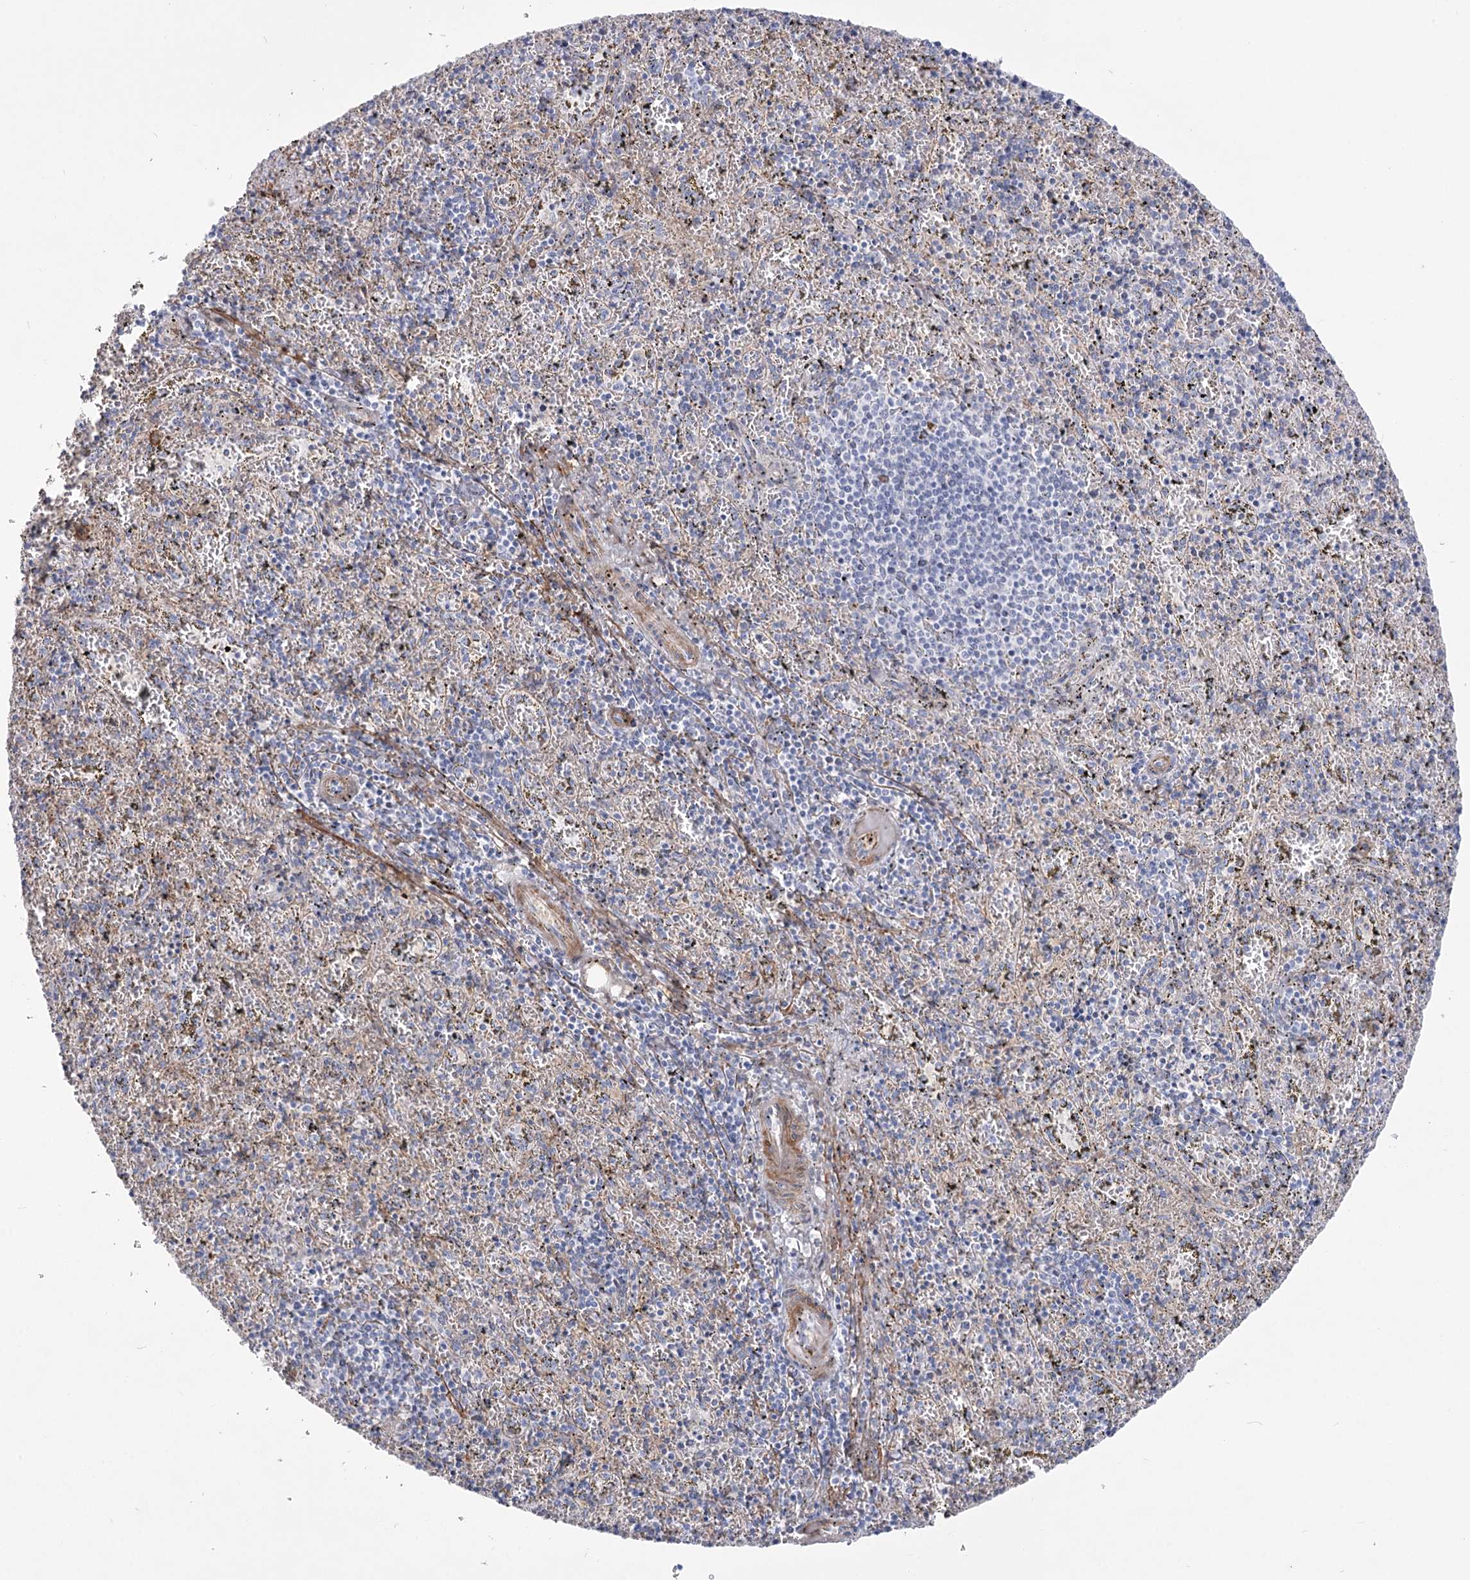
{"staining": {"intensity": "negative", "quantity": "none", "location": "none"}, "tissue": "spleen", "cell_type": "Cells in red pulp", "image_type": "normal", "snomed": [{"axis": "morphology", "description": "Normal tissue, NOS"}, {"axis": "topography", "description": "Spleen"}], "caption": "A high-resolution histopathology image shows immunohistochemistry staining of normal spleen, which reveals no significant staining in cells in red pulp.", "gene": "ANKRD23", "patient": {"sex": "male", "age": 11}}